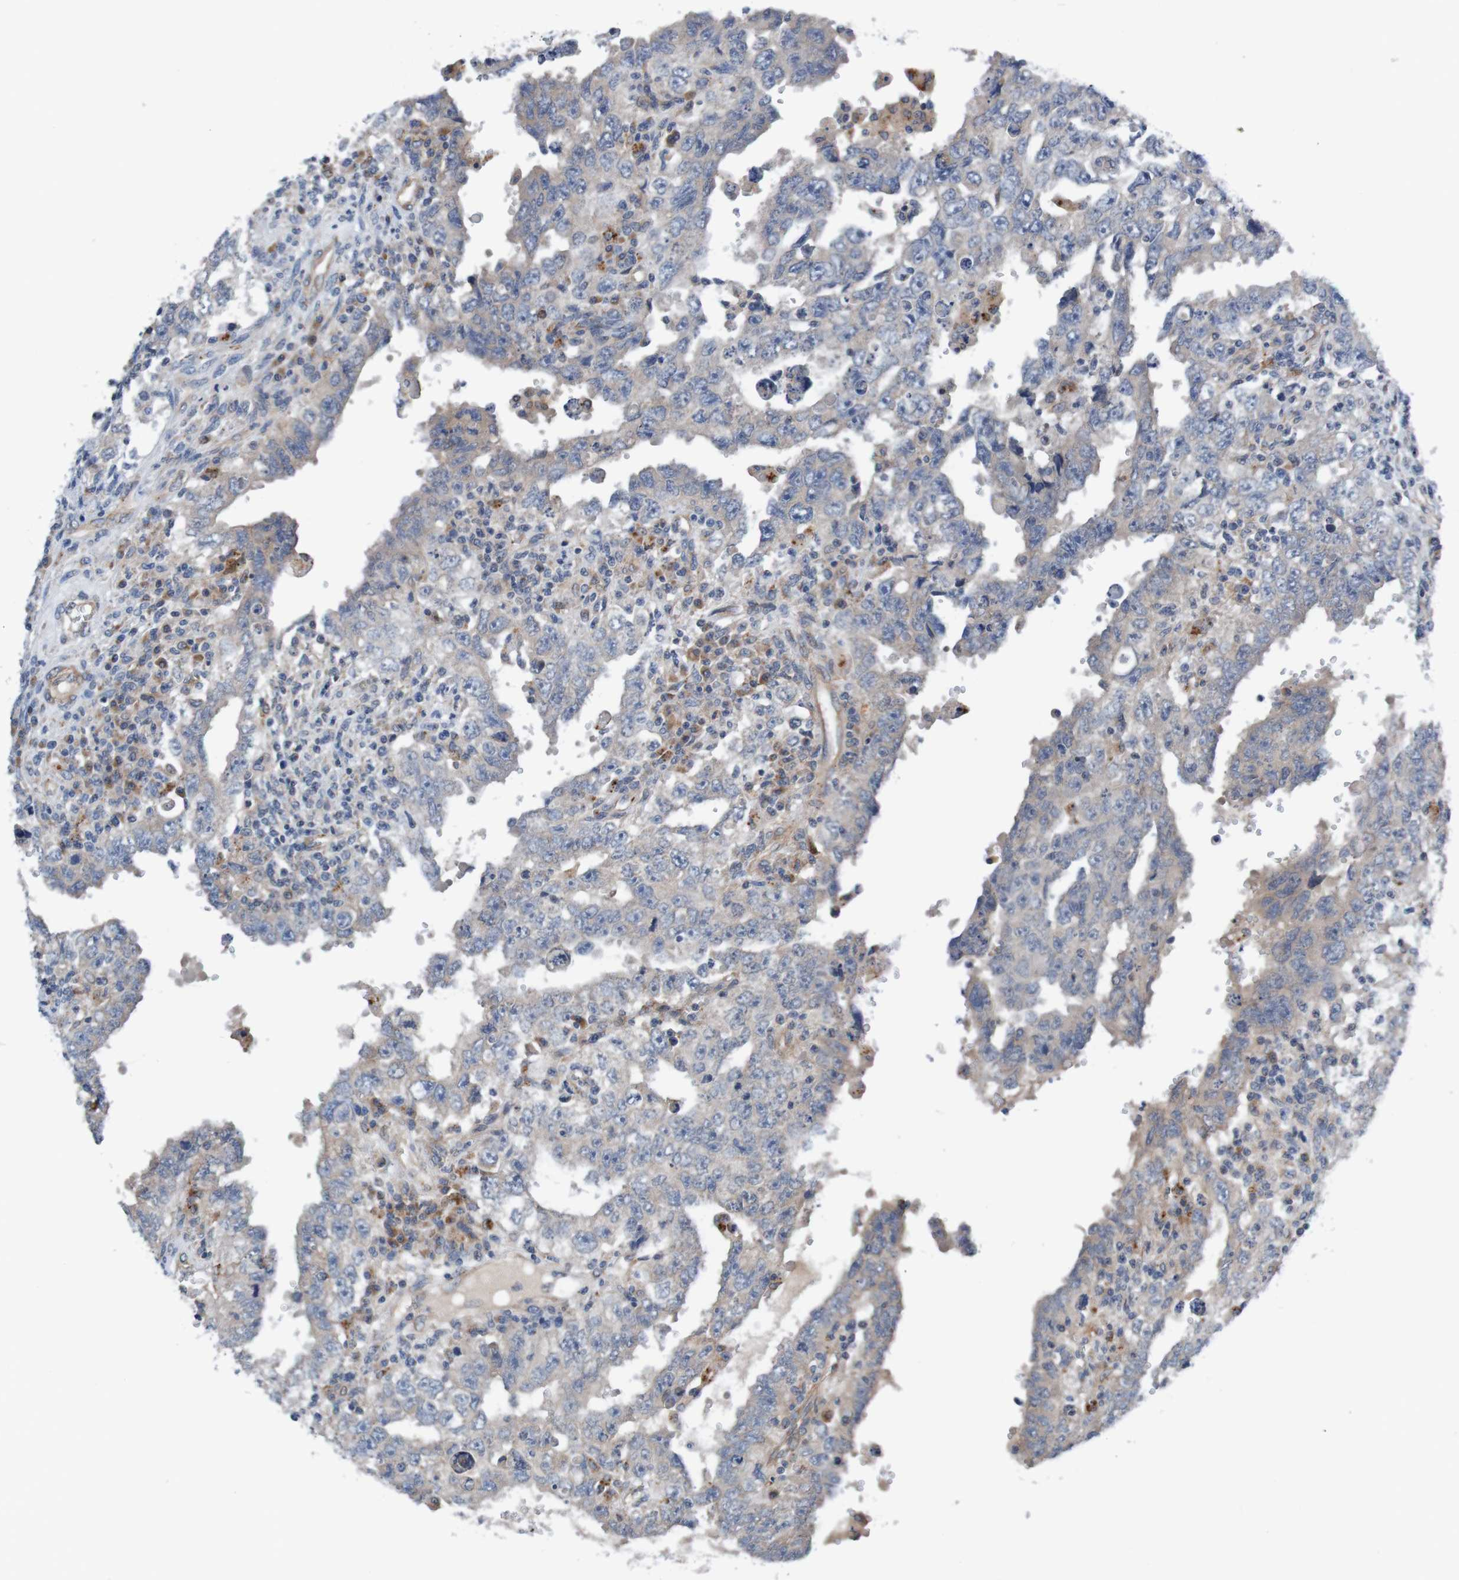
{"staining": {"intensity": "weak", "quantity": "<25%", "location": "cytoplasmic/membranous"}, "tissue": "testis cancer", "cell_type": "Tumor cells", "image_type": "cancer", "snomed": [{"axis": "morphology", "description": "Carcinoma, Embryonal, NOS"}, {"axis": "topography", "description": "Testis"}], "caption": "Immunohistochemistry (IHC) micrograph of neoplastic tissue: human embryonal carcinoma (testis) stained with DAB reveals no significant protein staining in tumor cells. (DAB (3,3'-diaminobenzidine) IHC with hematoxylin counter stain).", "gene": "CPED1", "patient": {"sex": "male", "age": 26}}